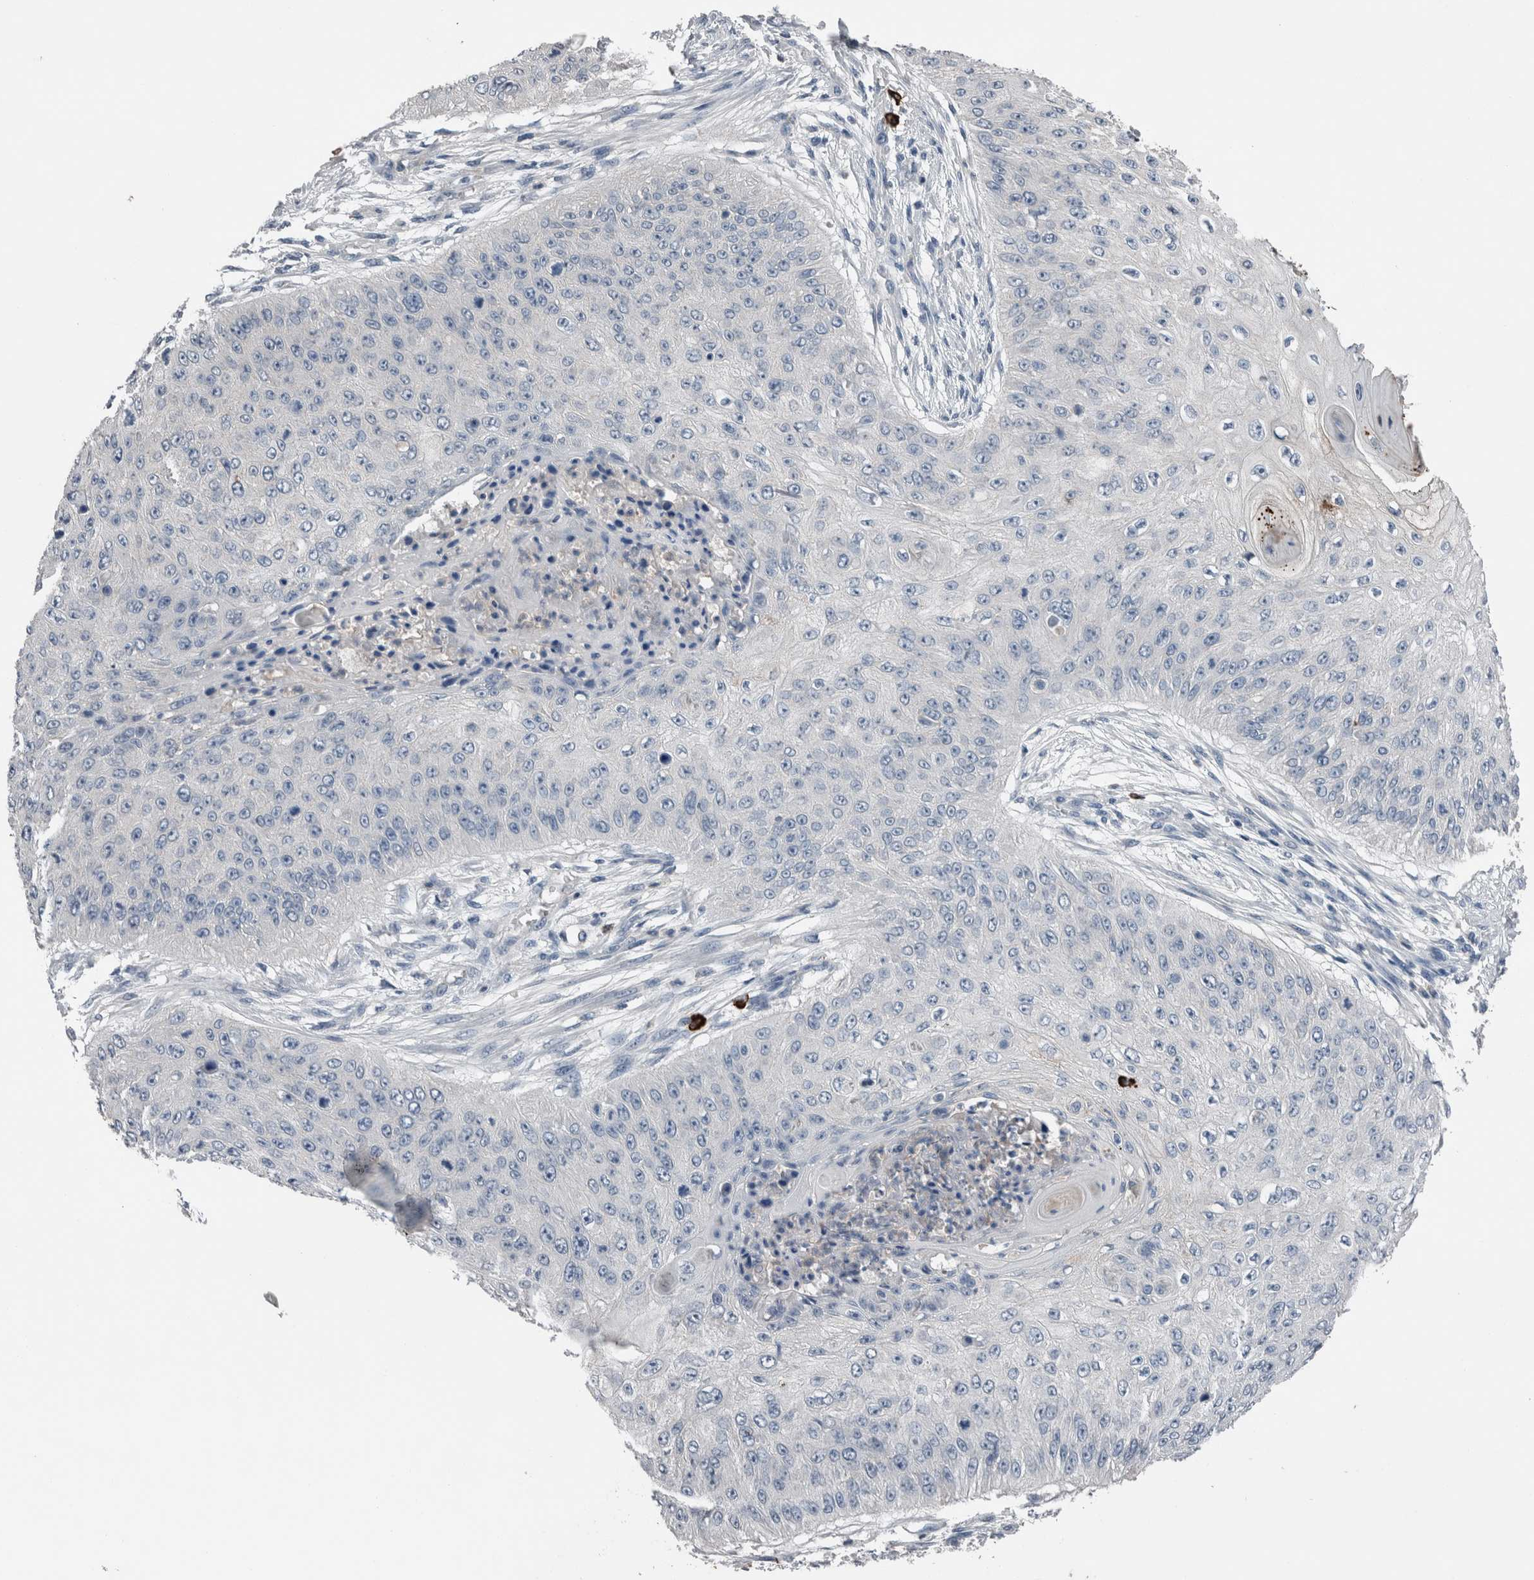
{"staining": {"intensity": "negative", "quantity": "none", "location": "none"}, "tissue": "skin cancer", "cell_type": "Tumor cells", "image_type": "cancer", "snomed": [{"axis": "morphology", "description": "Squamous cell carcinoma, NOS"}, {"axis": "topography", "description": "Skin"}], "caption": "The image exhibits no significant staining in tumor cells of squamous cell carcinoma (skin). (DAB IHC with hematoxylin counter stain).", "gene": "CRNN", "patient": {"sex": "female", "age": 80}}